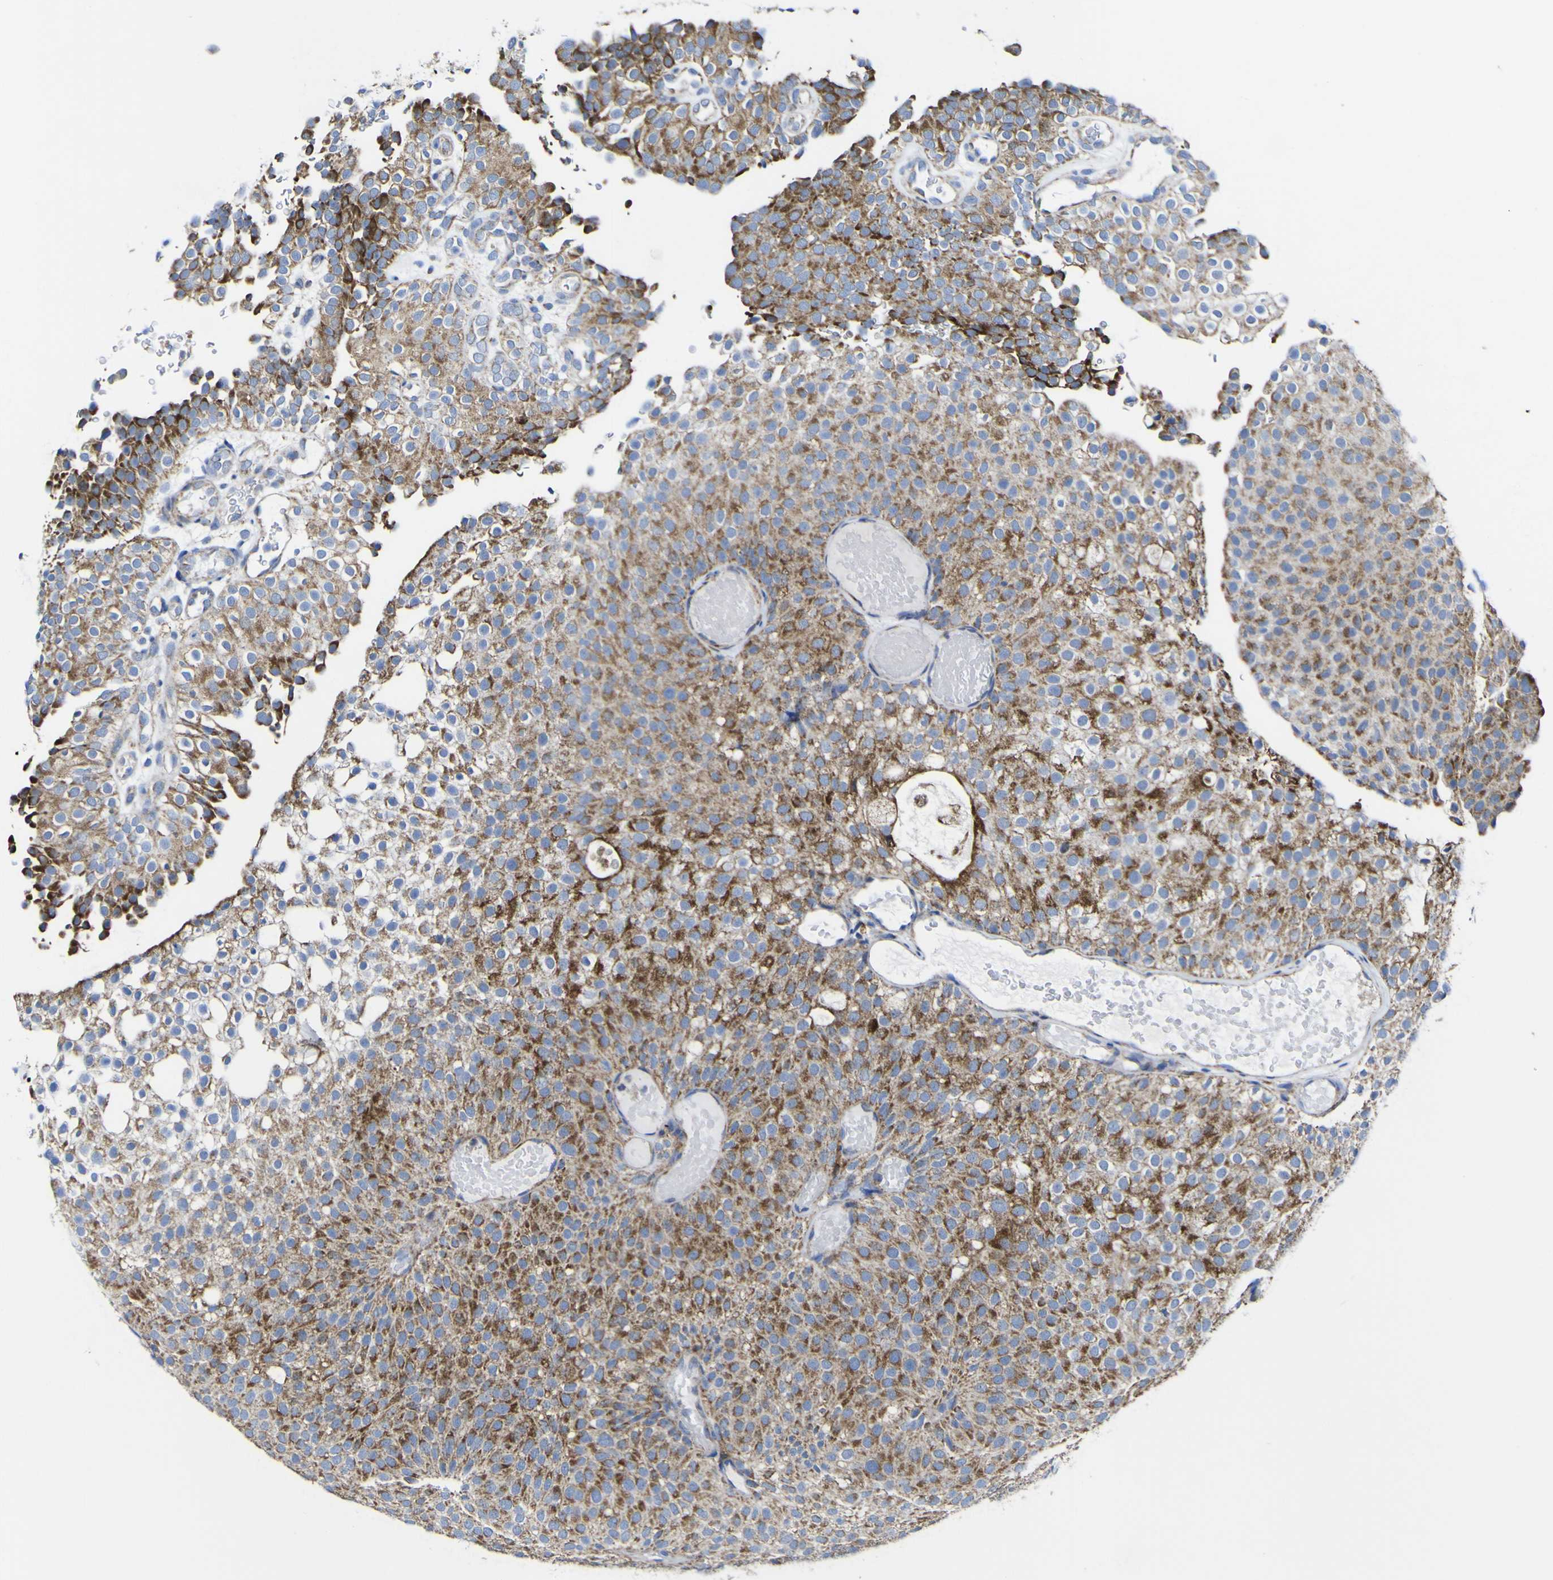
{"staining": {"intensity": "moderate", "quantity": ">75%", "location": "cytoplasmic/membranous"}, "tissue": "urothelial cancer", "cell_type": "Tumor cells", "image_type": "cancer", "snomed": [{"axis": "morphology", "description": "Urothelial carcinoma, Low grade"}, {"axis": "topography", "description": "Urinary bladder"}], "caption": "Immunohistochemical staining of human urothelial cancer demonstrates moderate cytoplasmic/membranous protein staining in about >75% of tumor cells. The protein of interest is shown in brown color, while the nuclei are stained blue.", "gene": "CCDC90B", "patient": {"sex": "male", "age": 78}}